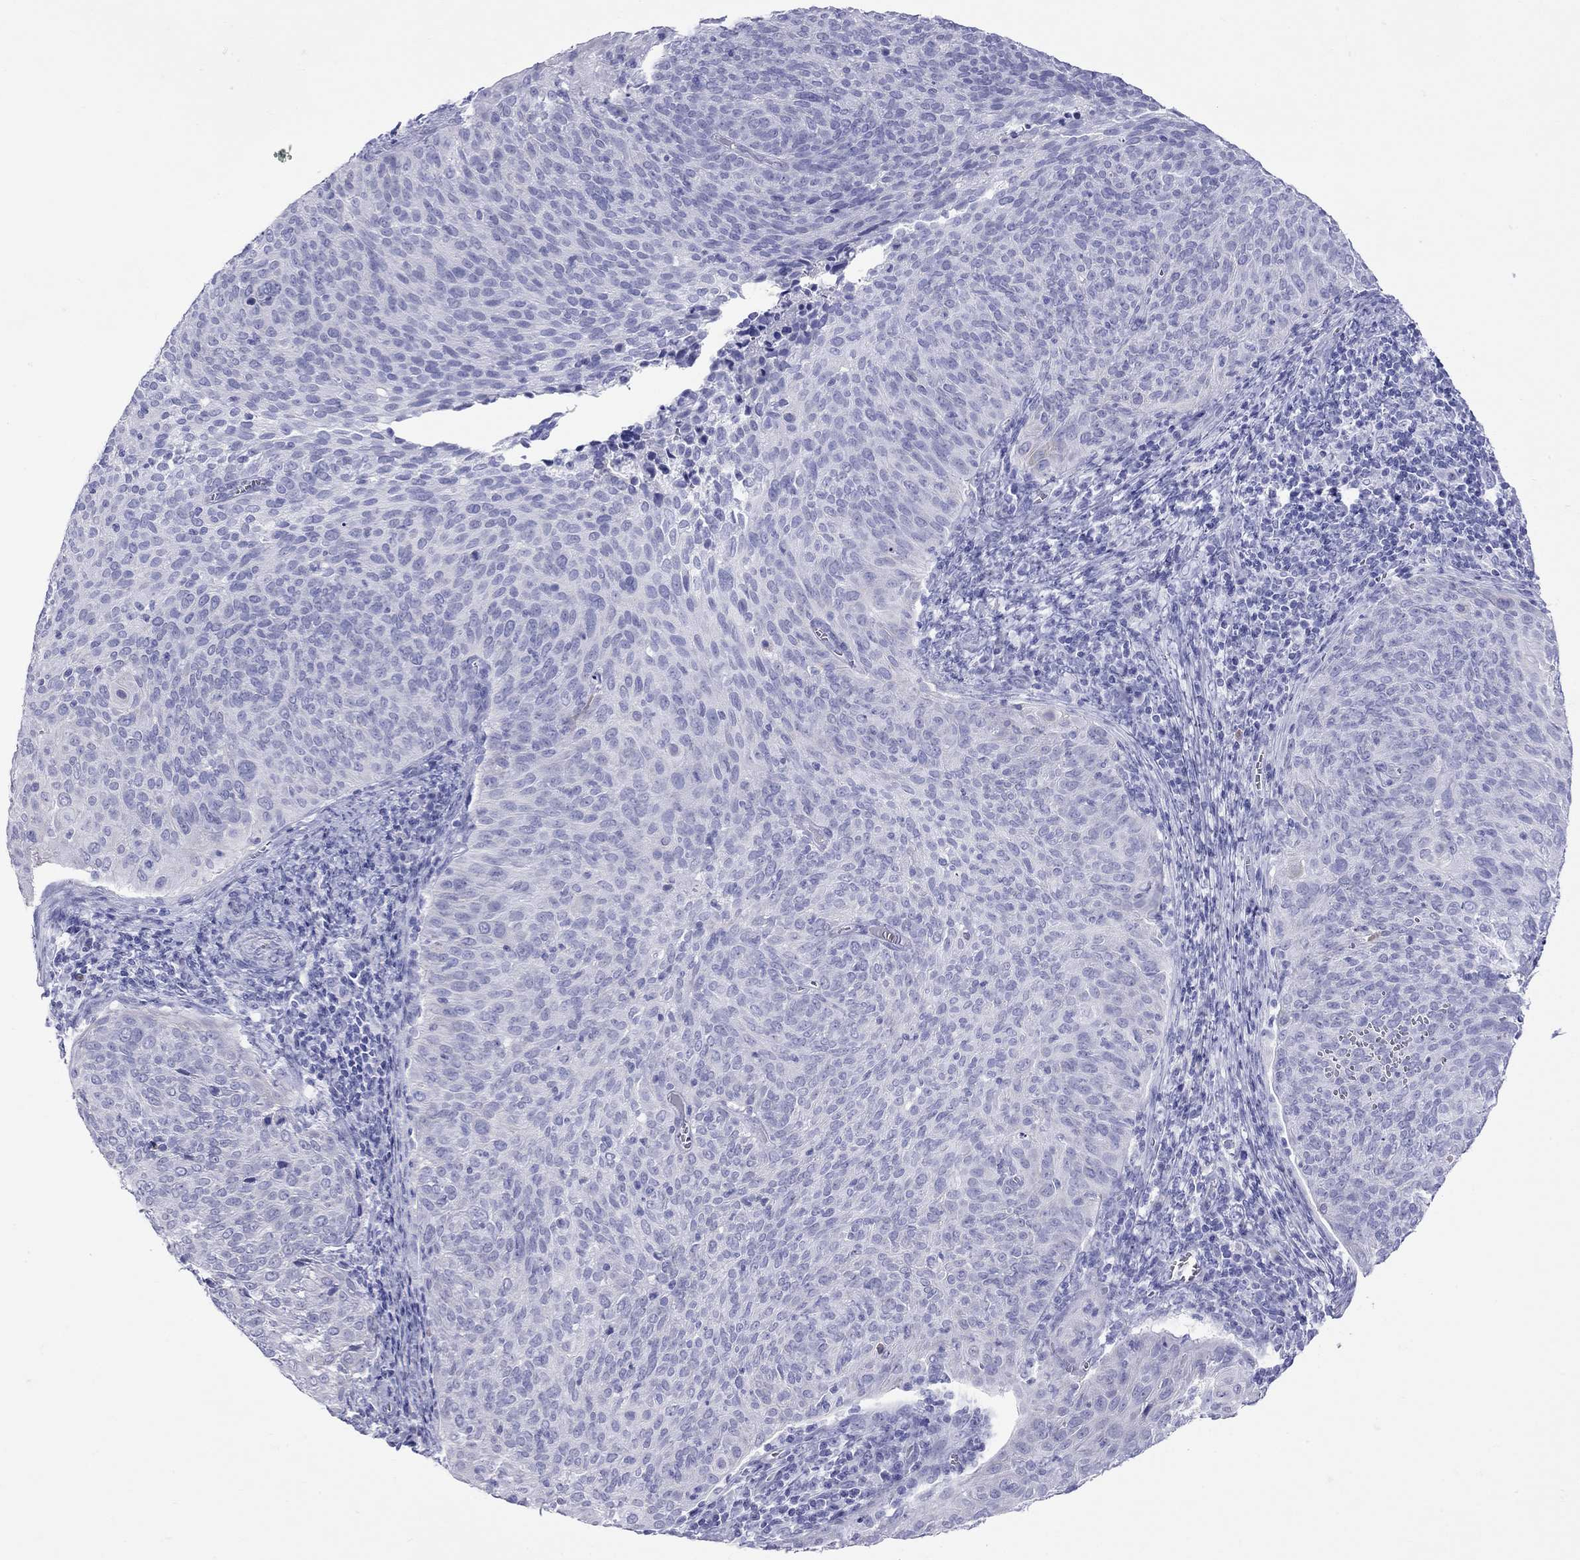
{"staining": {"intensity": "negative", "quantity": "none", "location": "none"}, "tissue": "cervical cancer", "cell_type": "Tumor cells", "image_type": "cancer", "snomed": [{"axis": "morphology", "description": "Squamous cell carcinoma, NOS"}, {"axis": "topography", "description": "Cervix"}], "caption": "This is an immunohistochemistry image of human squamous cell carcinoma (cervical). There is no staining in tumor cells.", "gene": "GRIA2", "patient": {"sex": "female", "age": 39}}